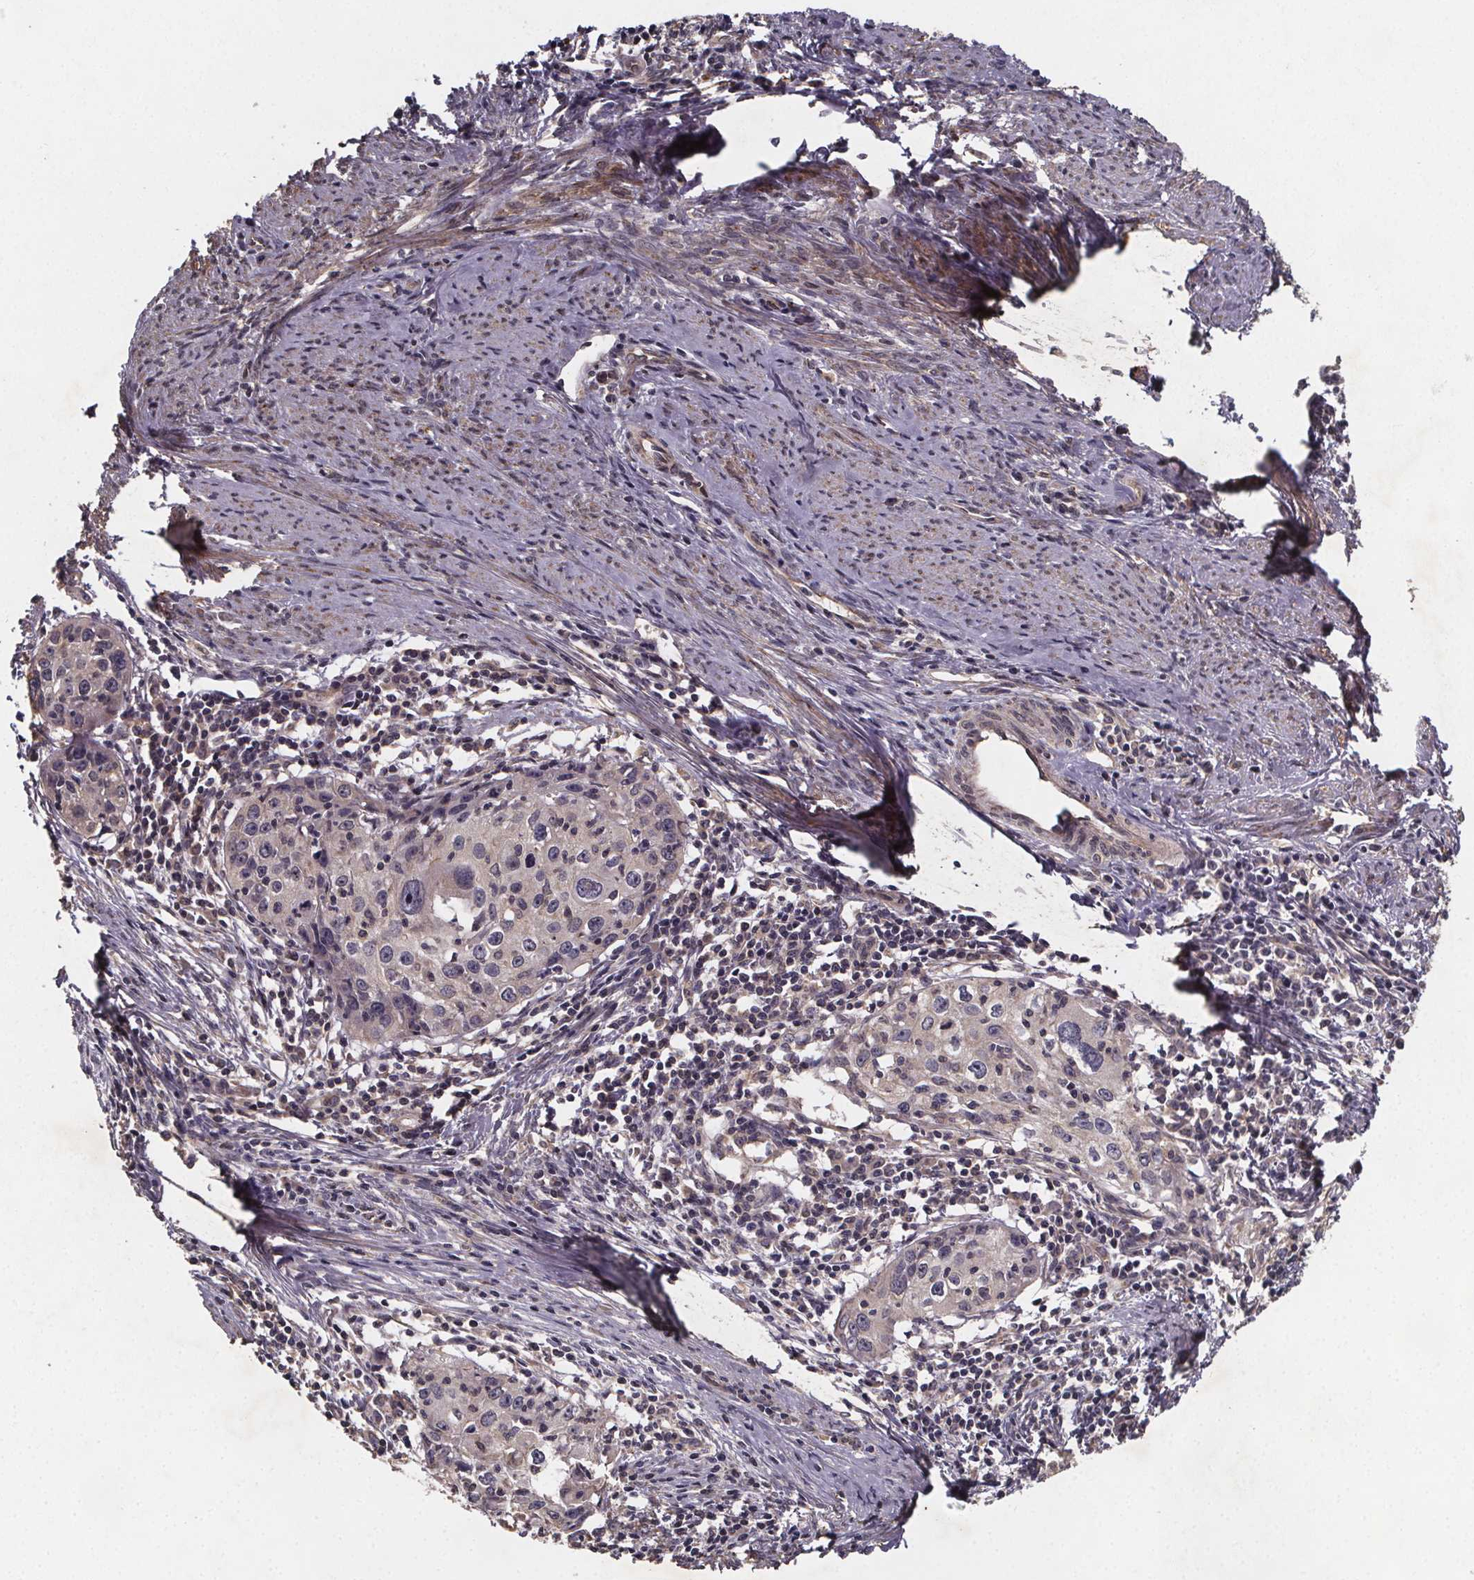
{"staining": {"intensity": "negative", "quantity": "none", "location": "none"}, "tissue": "cervical cancer", "cell_type": "Tumor cells", "image_type": "cancer", "snomed": [{"axis": "morphology", "description": "Squamous cell carcinoma, NOS"}, {"axis": "topography", "description": "Cervix"}], "caption": "The photomicrograph reveals no significant positivity in tumor cells of cervical cancer.", "gene": "PIERCE2", "patient": {"sex": "female", "age": 40}}